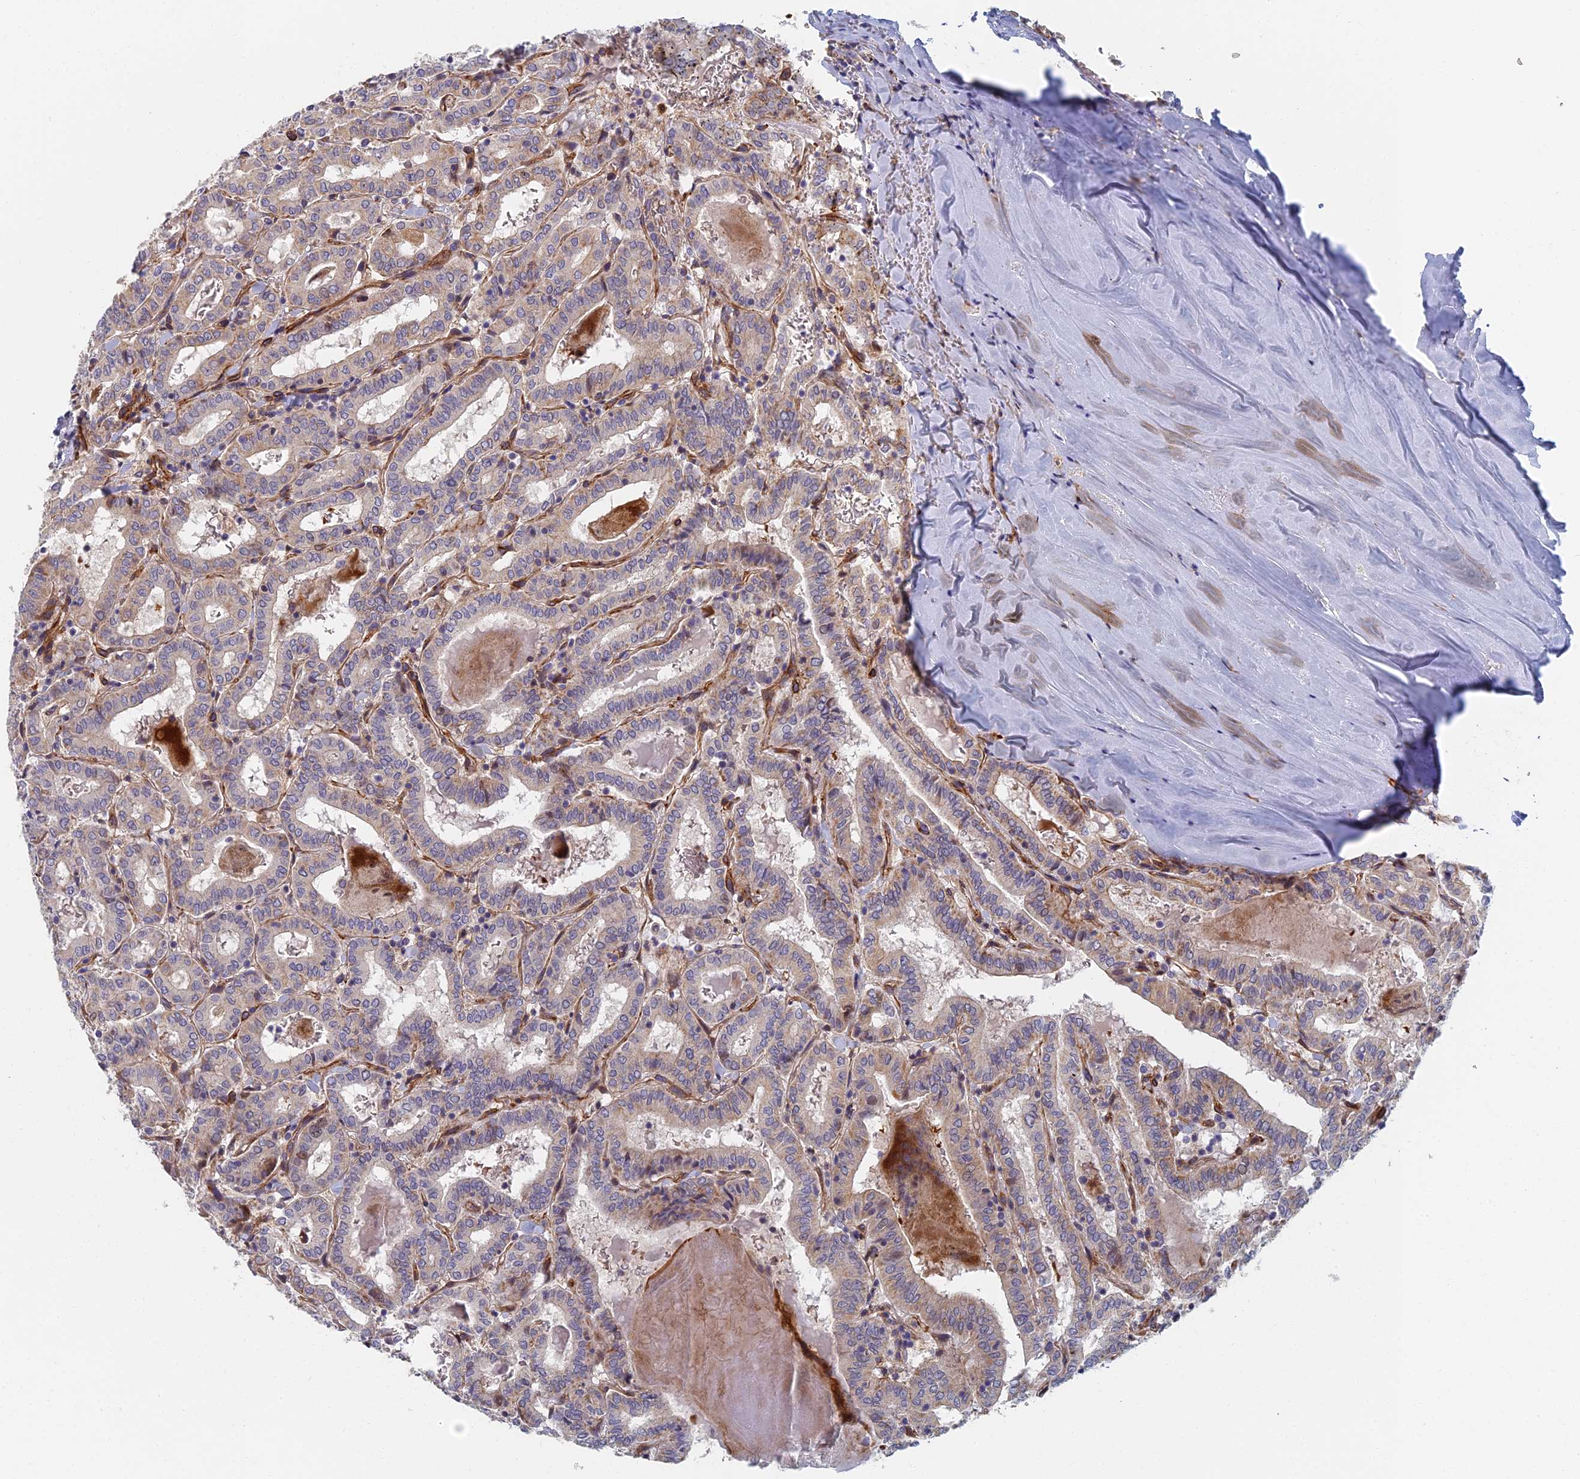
{"staining": {"intensity": "weak", "quantity": "25%-75%", "location": "cytoplasmic/membranous"}, "tissue": "thyroid cancer", "cell_type": "Tumor cells", "image_type": "cancer", "snomed": [{"axis": "morphology", "description": "Papillary adenocarcinoma, NOS"}, {"axis": "topography", "description": "Thyroid gland"}], "caption": "Protein expression analysis of thyroid papillary adenocarcinoma reveals weak cytoplasmic/membranous expression in approximately 25%-75% of tumor cells.", "gene": "ABCB10", "patient": {"sex": "female", "age": 72}}